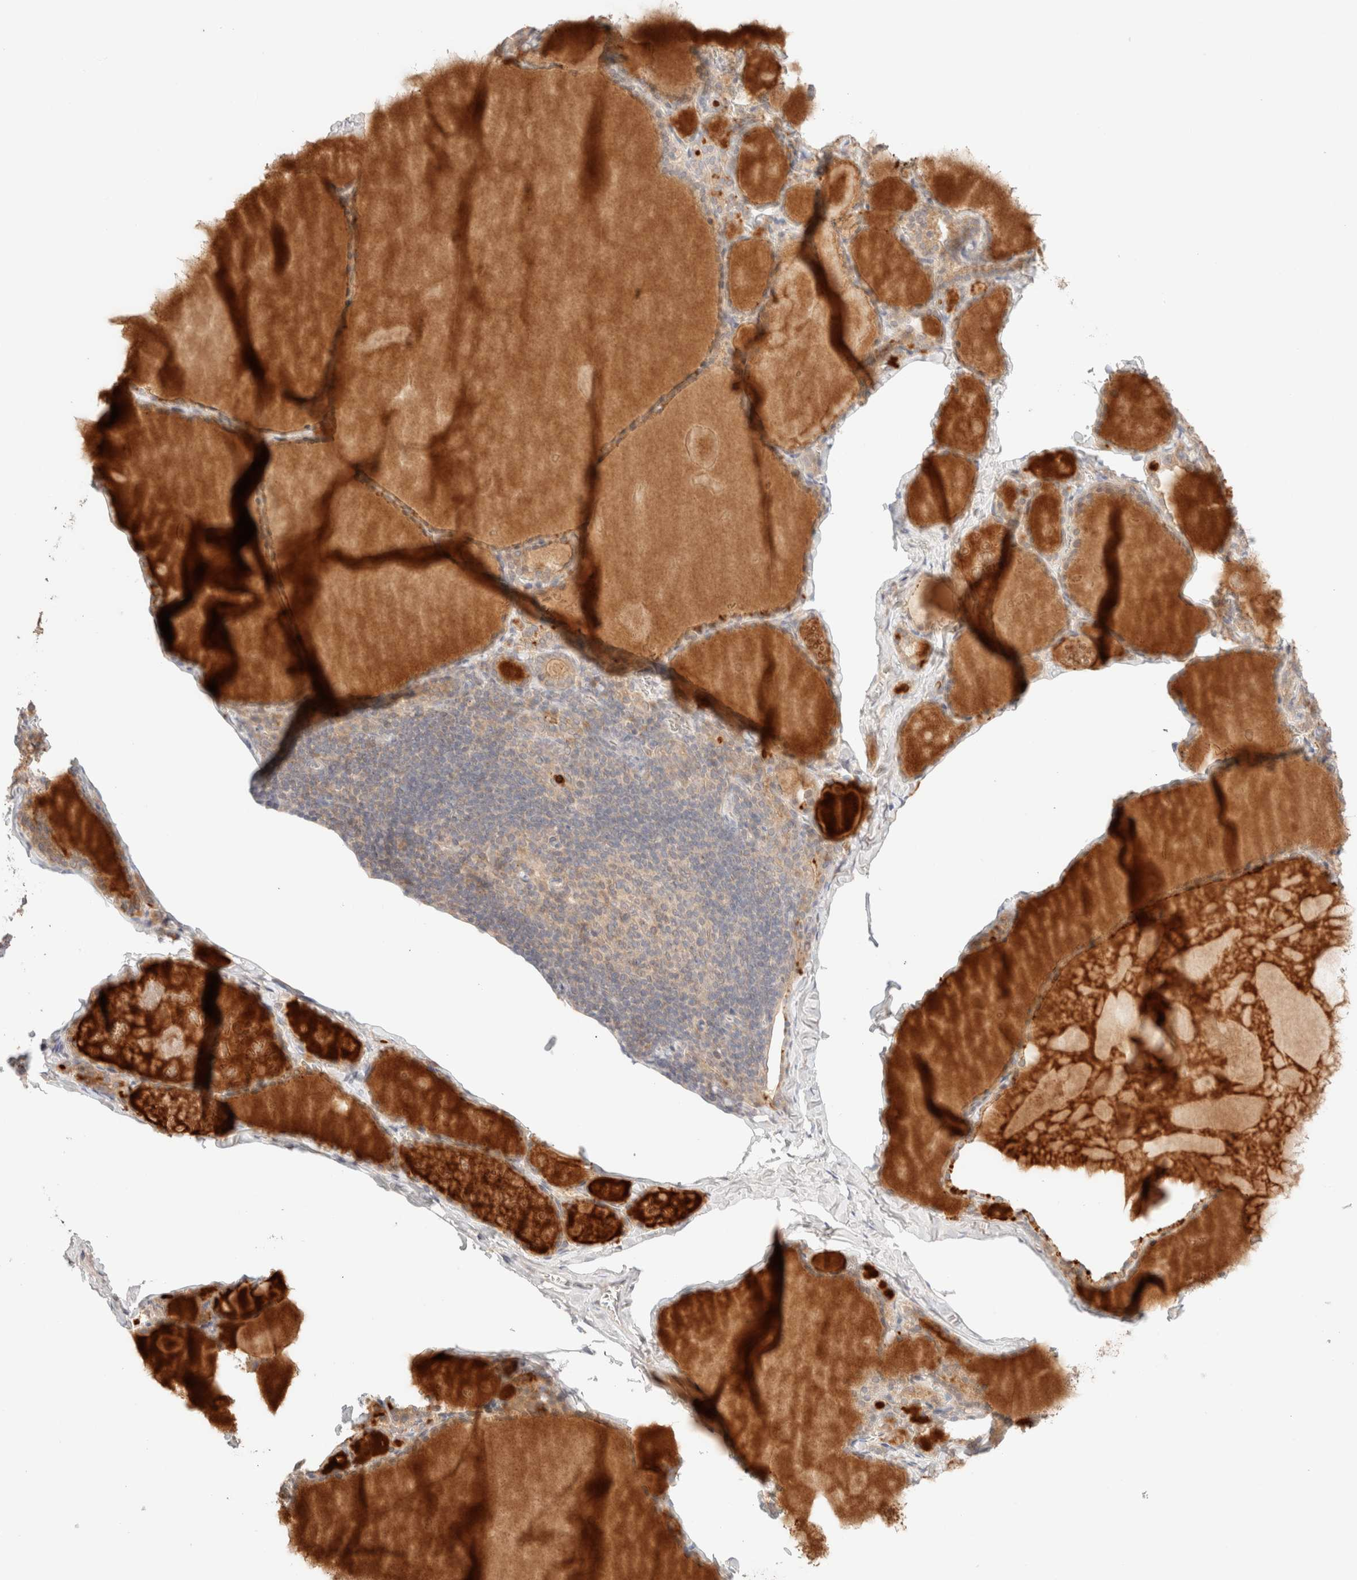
{"staining": {"intensity": "weak", "quantity": "25%-75%", "location": "cytoplasmic/membranous"}, "tissue": "thyroid gland", "cell_type": "Glandular cells", "image_type": "normal", "snomed": [{"axis": "morphology", "description": "Normal tissue, NOS"}, {"axis": "topography", "description": "Thyroid gland"}], "caption": "A brown stain labels weak cytoplasmic/membranous expression of a protein in glandular cells of benign thyroid gland.", "gene": "SARM1", "patient": {"sex": "male", "age": 56}}